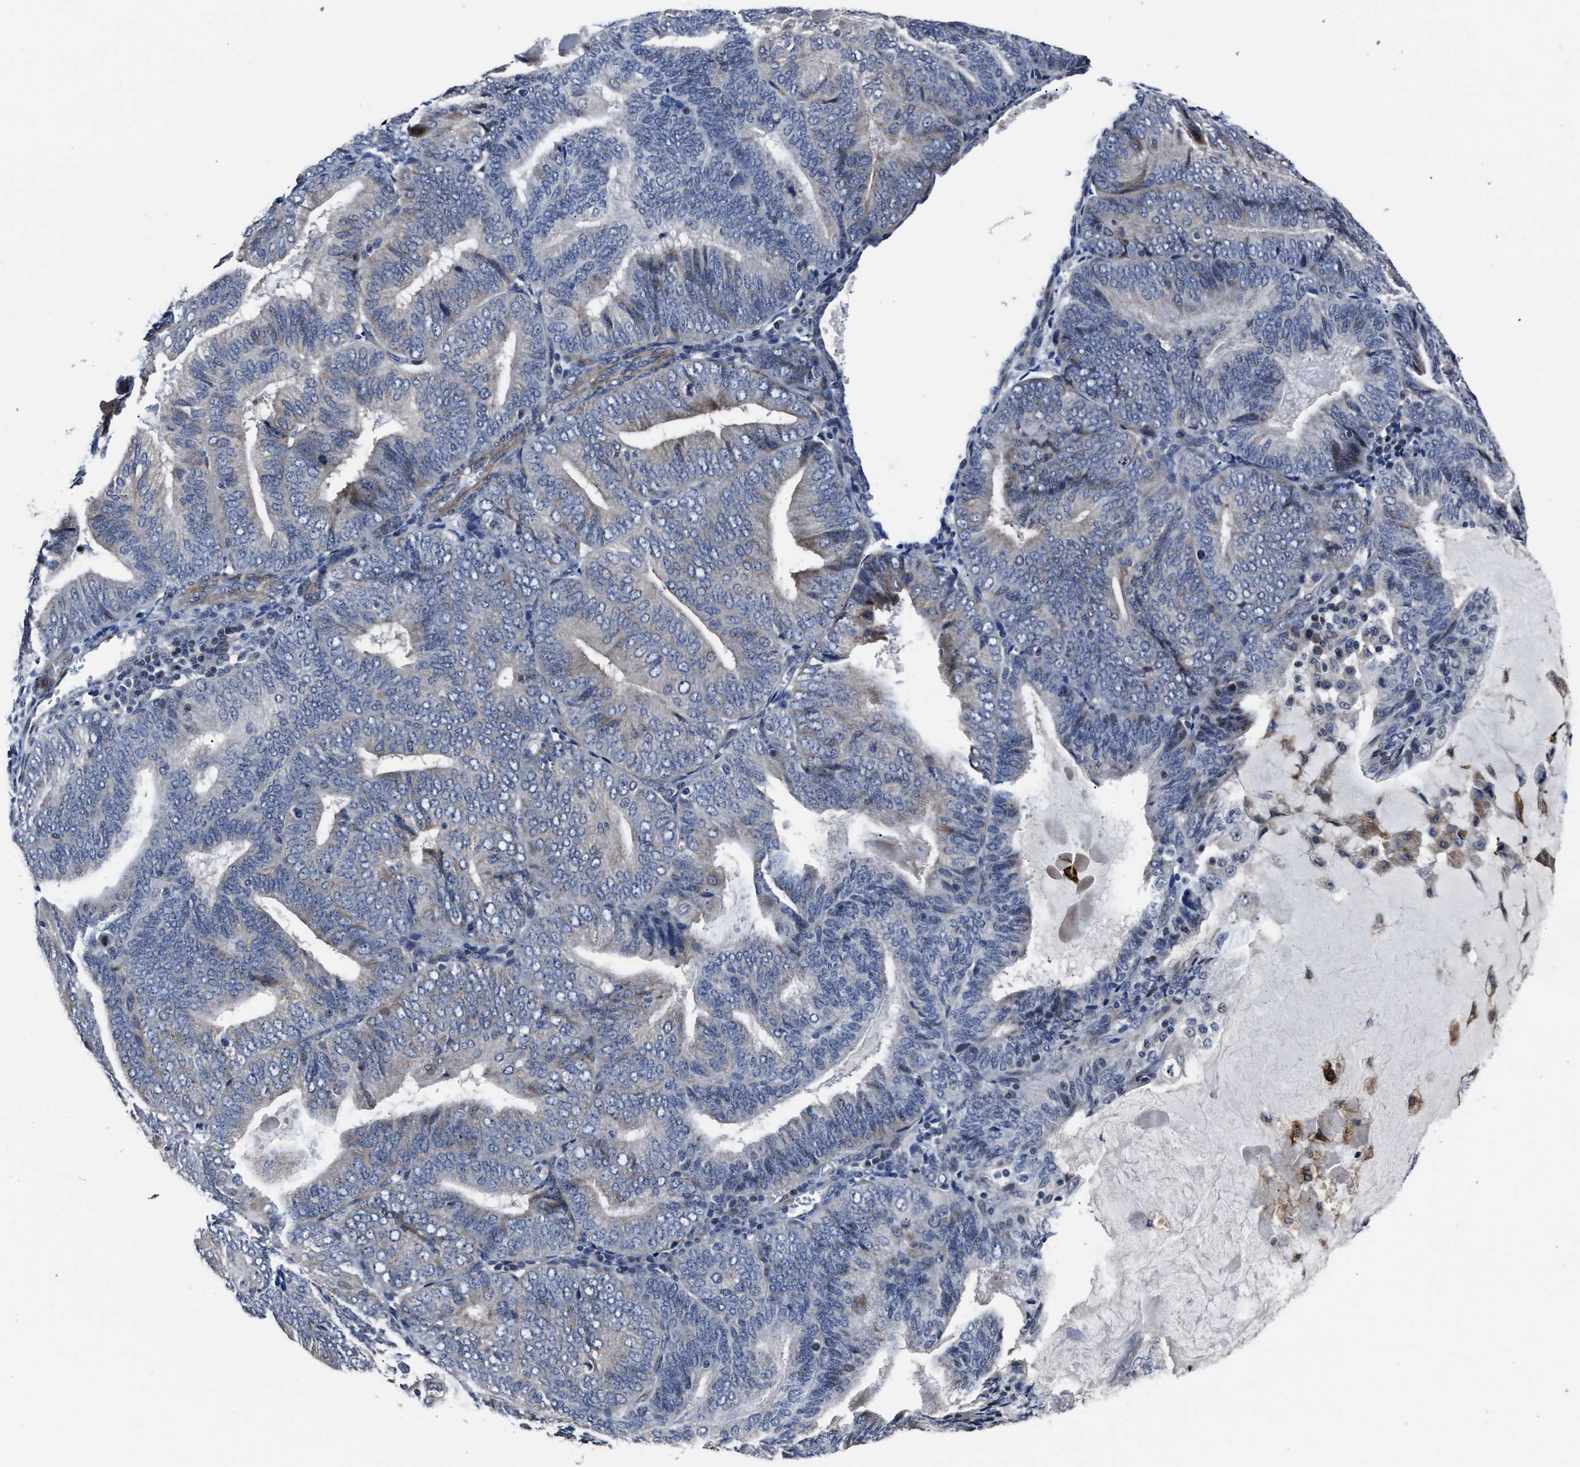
{"staining": {"intensity": "negative", "quantity": "none", "location": "none"}, "tissue": "endometrial cancer", "cell_type": "Tumor cells", "image_type": "cancer", "snomed": [{"axis": "morphology", "description": "Adenocarcinoma, NOS"}, {"axis": "topography", "description": "Endometrium"}], "caption": "This is a image of IHC staining of endometrial cancer (adenocarcinoma), which shows no positivity in tumor cells.", "gene": "RSBN1L", "patient": {"sex": "female", "age": 81}}